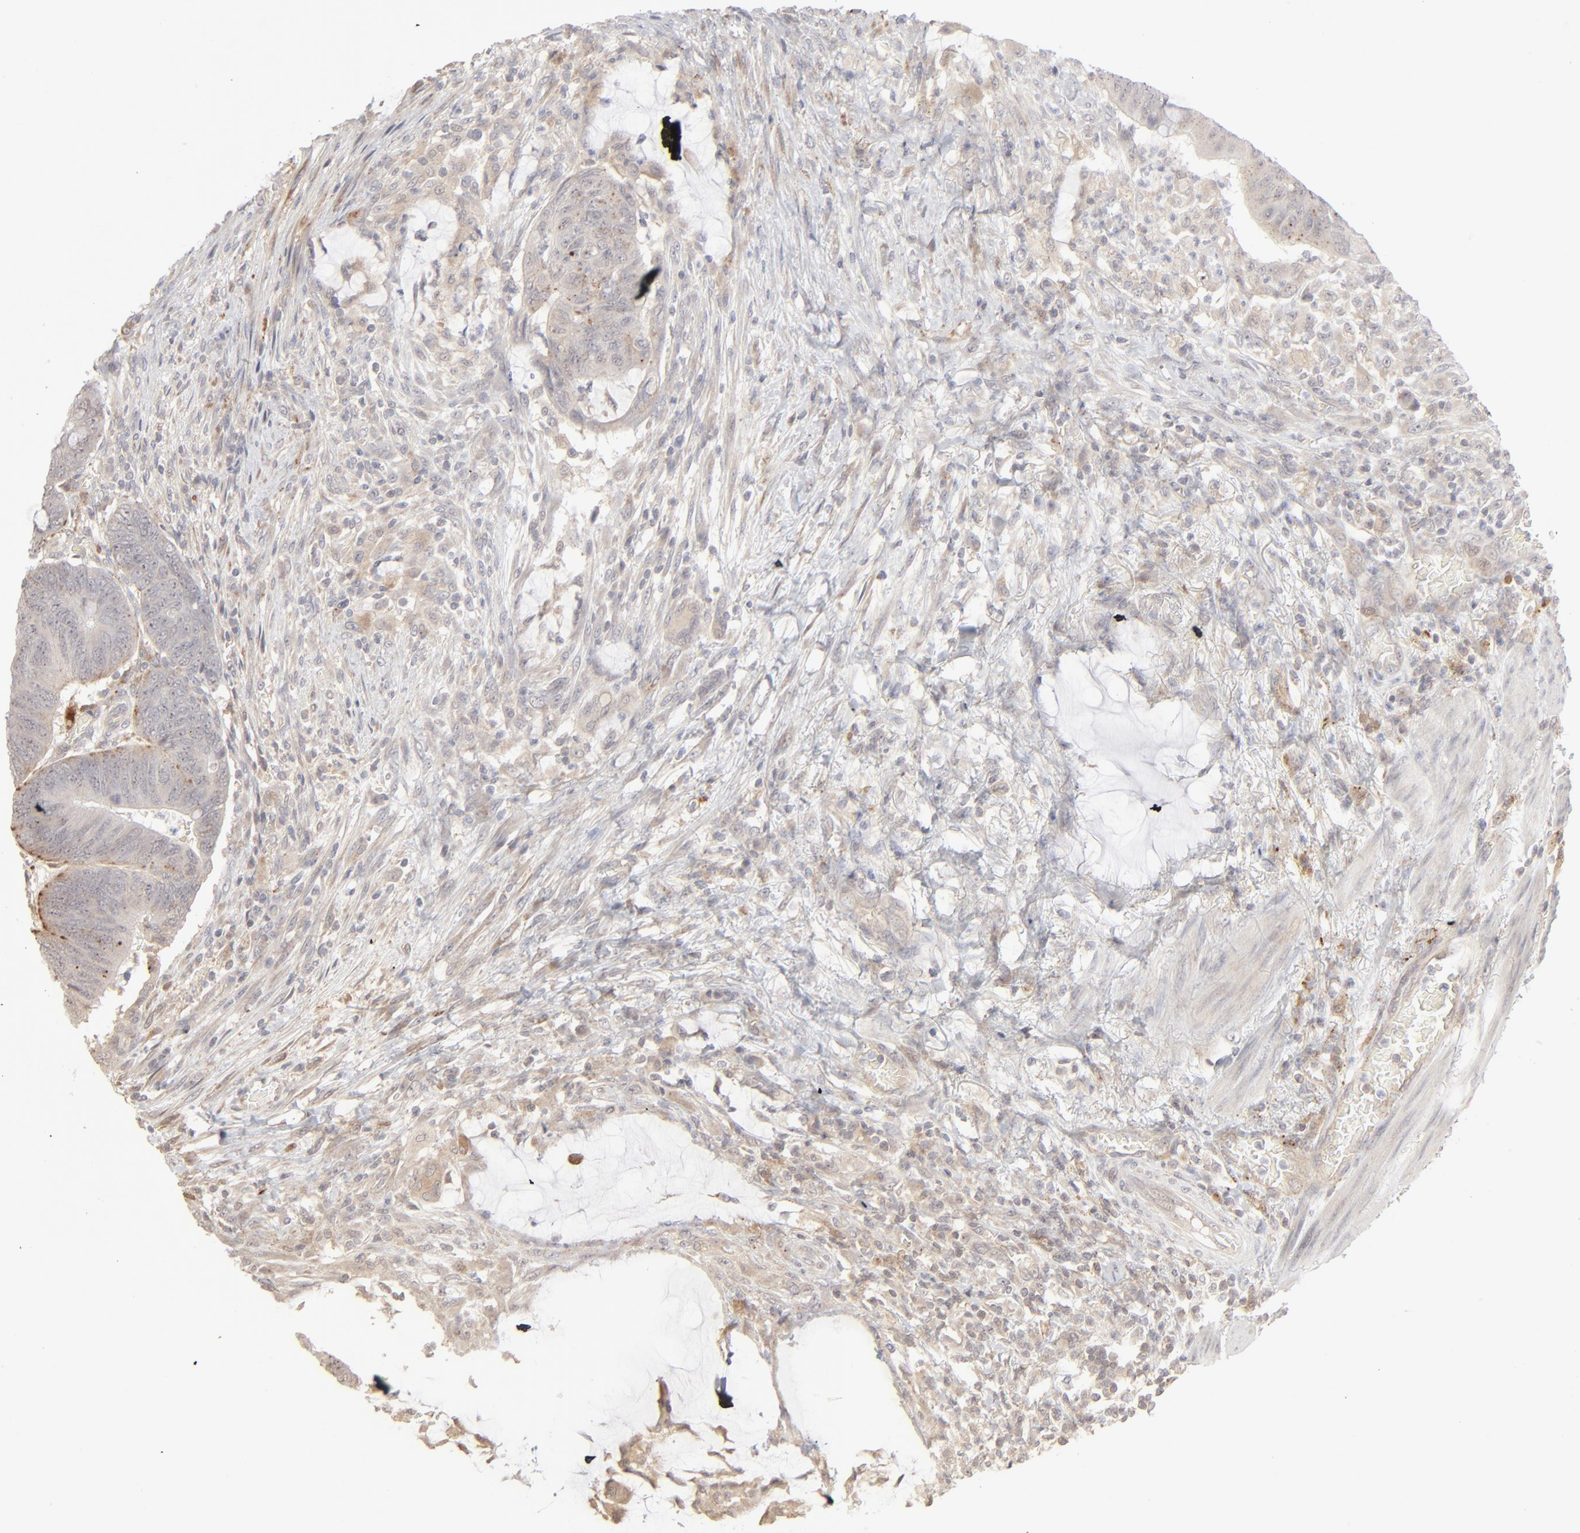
{"staining": {"intensity": "moderate", "quantity": "<25%", "location": "cytoplasmic/membranous"}, "tissue": "colorectal cancer", "cell_type": "Tumor cells", "image_type": "cancer", "snomed": [{"axis": "morphology", "description": "Normal tissue, NOS"}, {"axis": "morphology", "description": "Adenocarcinoma, NOS"}, {"axis": "topography", "description": "Rectum"}], "caption": "Immunohistochemistry micrograph of neoplastic tissue: human colorectal cancer (adenocarcinoma) stained using immunohistochemistry demonstrates low levels of moderate protein expression localized specifically in the cytoplasmic/membranous of tumor cells, appearing as a cytoplasmic/membranous brown color.", "gene": "POMT2", "patient": {"sex": "male", "age": 92}}